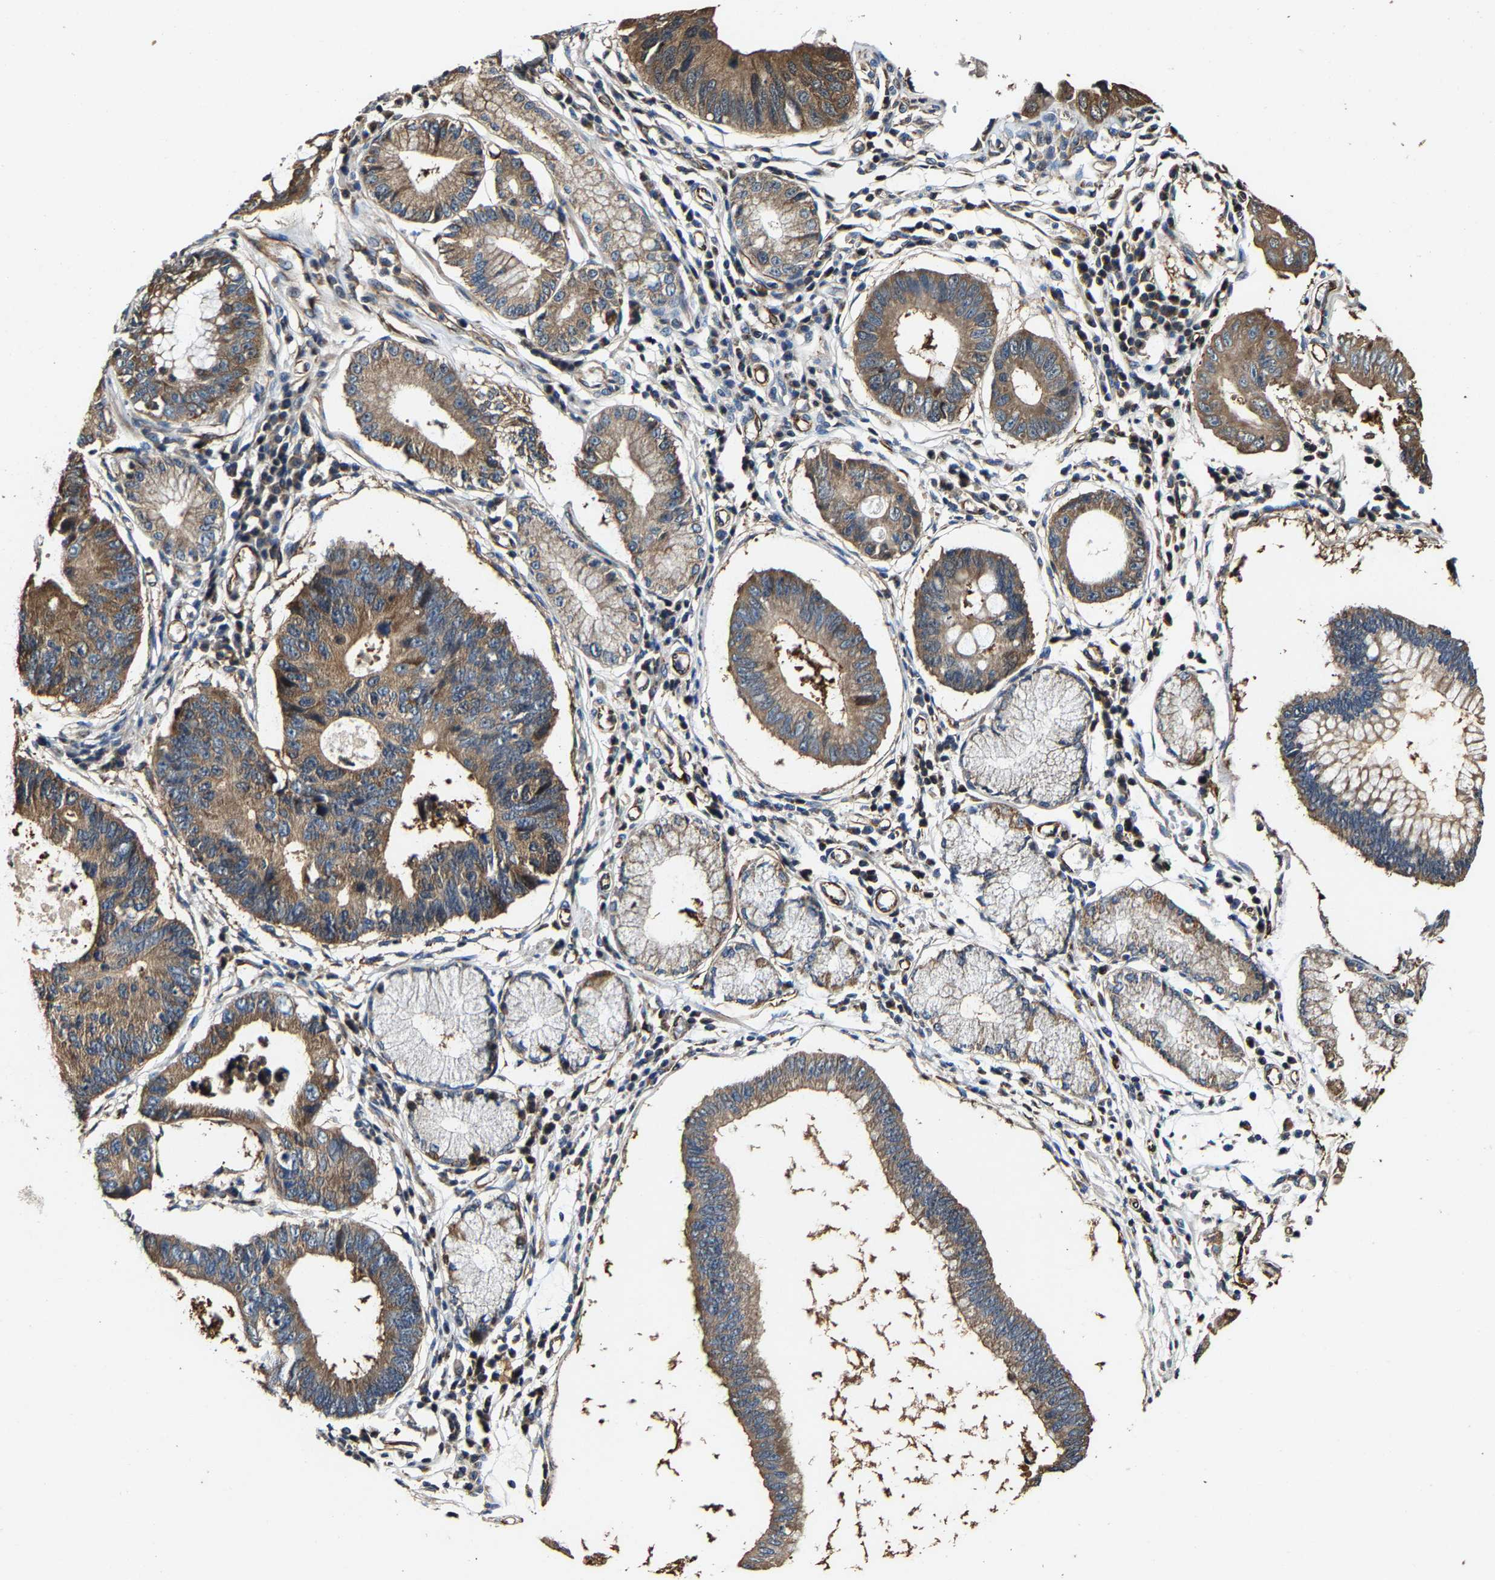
{"staining": {"intensity": "moderate", "quantity": ">75%", "location": "cytoplasmic/membranous"}, "tissue": "stomach cancer", "cell_type": "Tumor cells", "image_type": "cancer", "snomed": [{"axis": "morphology", "description": "Adenocarcinoma, NOS"}, {"axis": "topography", "description": "Stomach"}], "caption": "A medium amount of moderate cytoplasmic/membranous expression is identified in about >75% of tumor cells in stomach adenocarcinoma tissue. The staining was performed using DAB (3,3'-diaminobenzidine) to visualize the protein expression in brown, while the nuclei were stained in blue with hematoxylin (Magnification: 20x).", "gene": "GFRA3", "patient": {"sex": "male", "age": 59}}